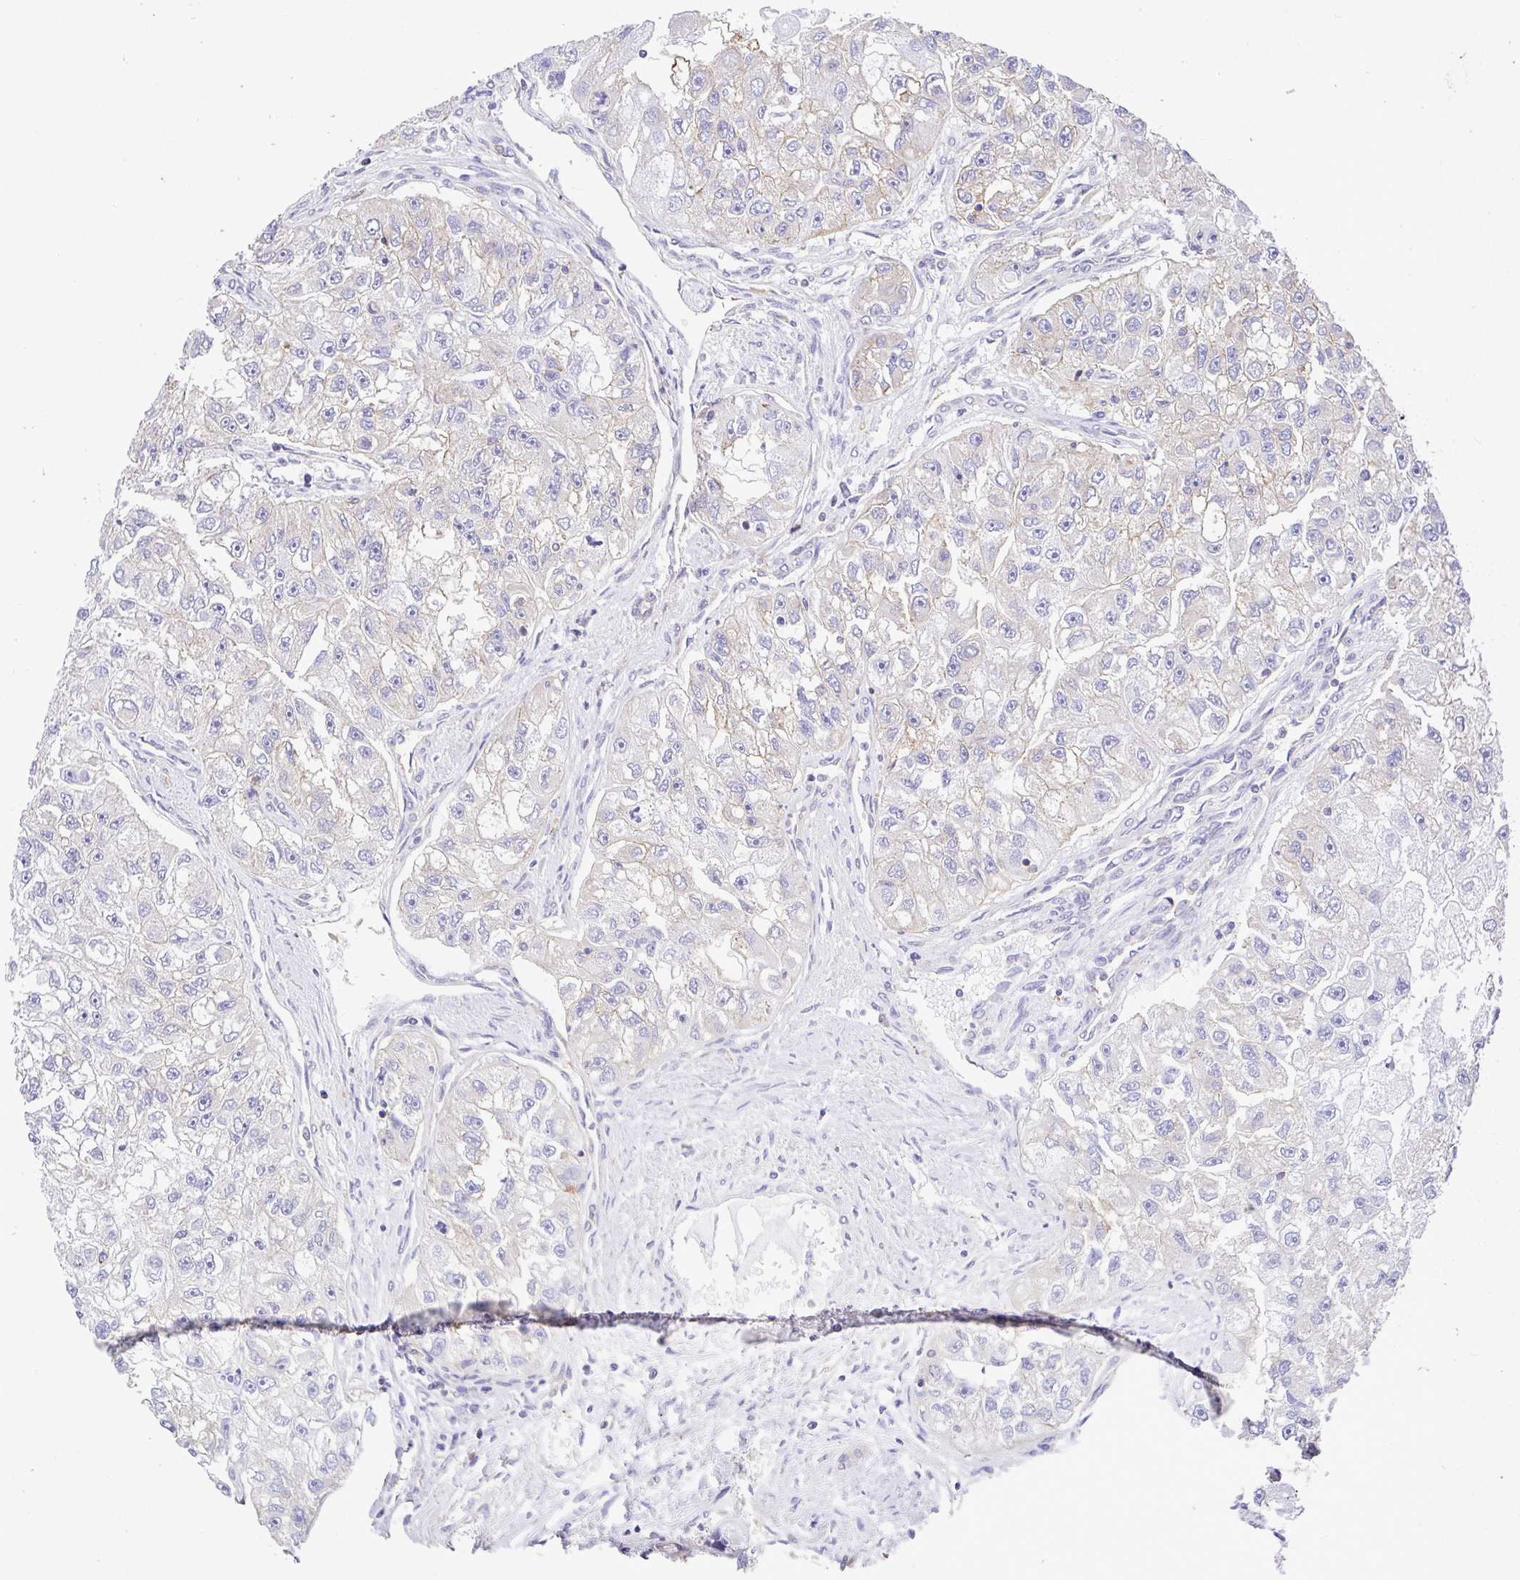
{"staining": {"intensity": "negative", "quantity": "none", "location": "none"}, "tissue": "renal cancer", "cell_type": "Tumor cells", "image_type": "cancer", "snomed": [{"axis": "morphology", "description": "Adenocarcinoma, NOS"}, {"axis": "topography", "description": "Kidney"}], "caption": "Renal cancer was stained to show a protein in brown. There is no significant staining in tumor cells. (Immunohistochemistry, brightfield microscopy, high magnification).", "gene": "GFPT2", "patient": {"sex": "male", "age": 63}}